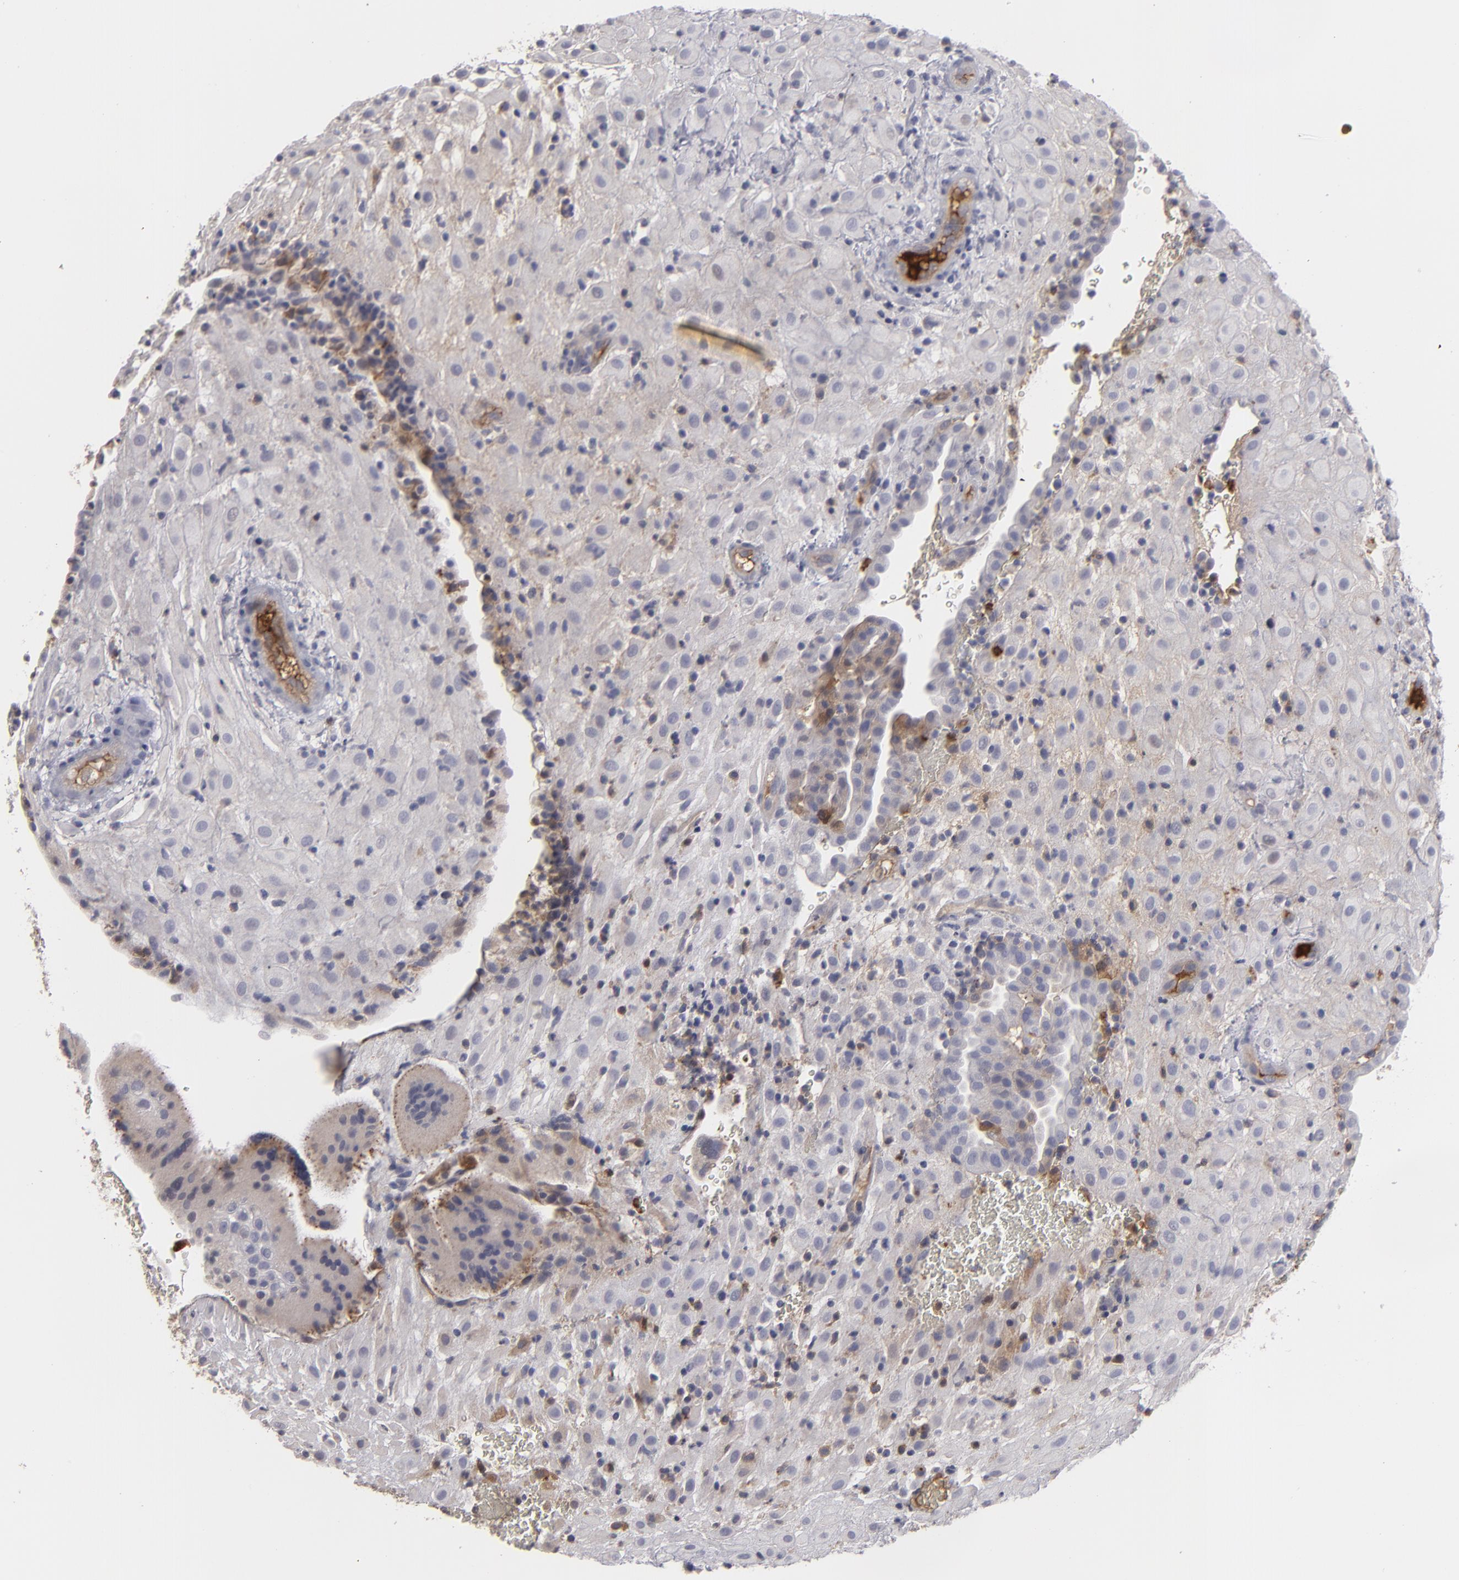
{"staining": {"intensity": "negative", "quantity": "none", "location": "none"}, "tissue": "placenta", "cell_type": "Decidual cells", "image_type": "normal", "snomed": [{"axis": "morphology", "description": "Normal tissue, NOS"}, {"axis": "topography", "description": "Placenta"}], "caption": "This is an IHC histopathology image of benign placenta. There is no positivity in decidual cells.", "gene": "LRG1", "patient": {"sex": "female", "age": 19}}